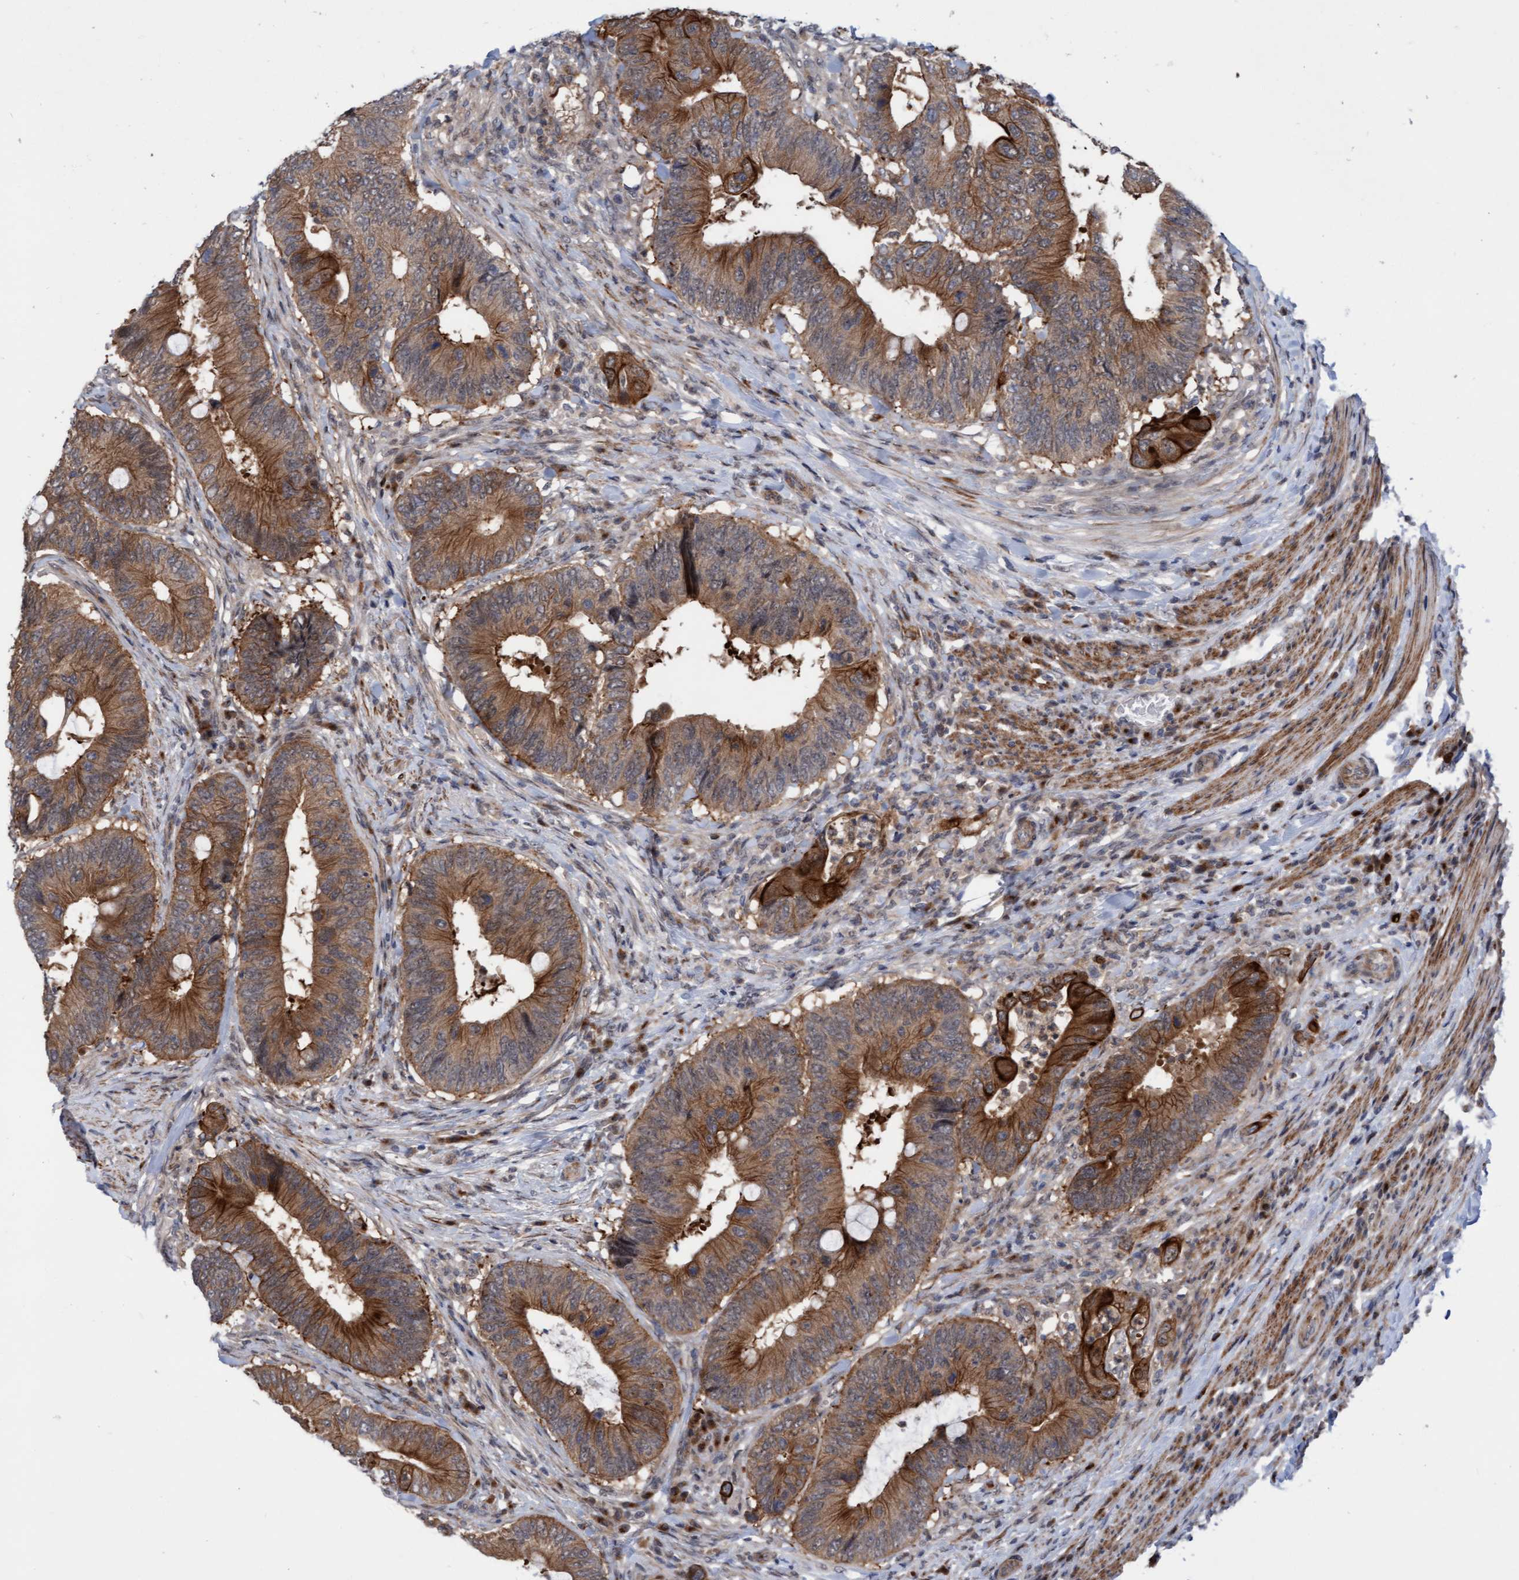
{"staining": {"intensity": "moderate", "quantity": ">75%", "location": "cytoplasmic/membranous"}, "tissue": "colorectal cancer", "cell_type": "Tumor cells", "image_type": "cancer", "snomed": [{"axis": "morphology", "description": "Adenocarcinoma, NOS"}, {"axis": "topography", "description": "Colon"}], "caption": "Immunohistochemical staining of human adenocarcinoma (colorectal) demonstrates medium levels of moderate cytoplasmic/membranous protein expression in approximately >75% of tumor cells.", "gene": "RAP1GAP2", "patient": {"sex": "male", "age": 71}}